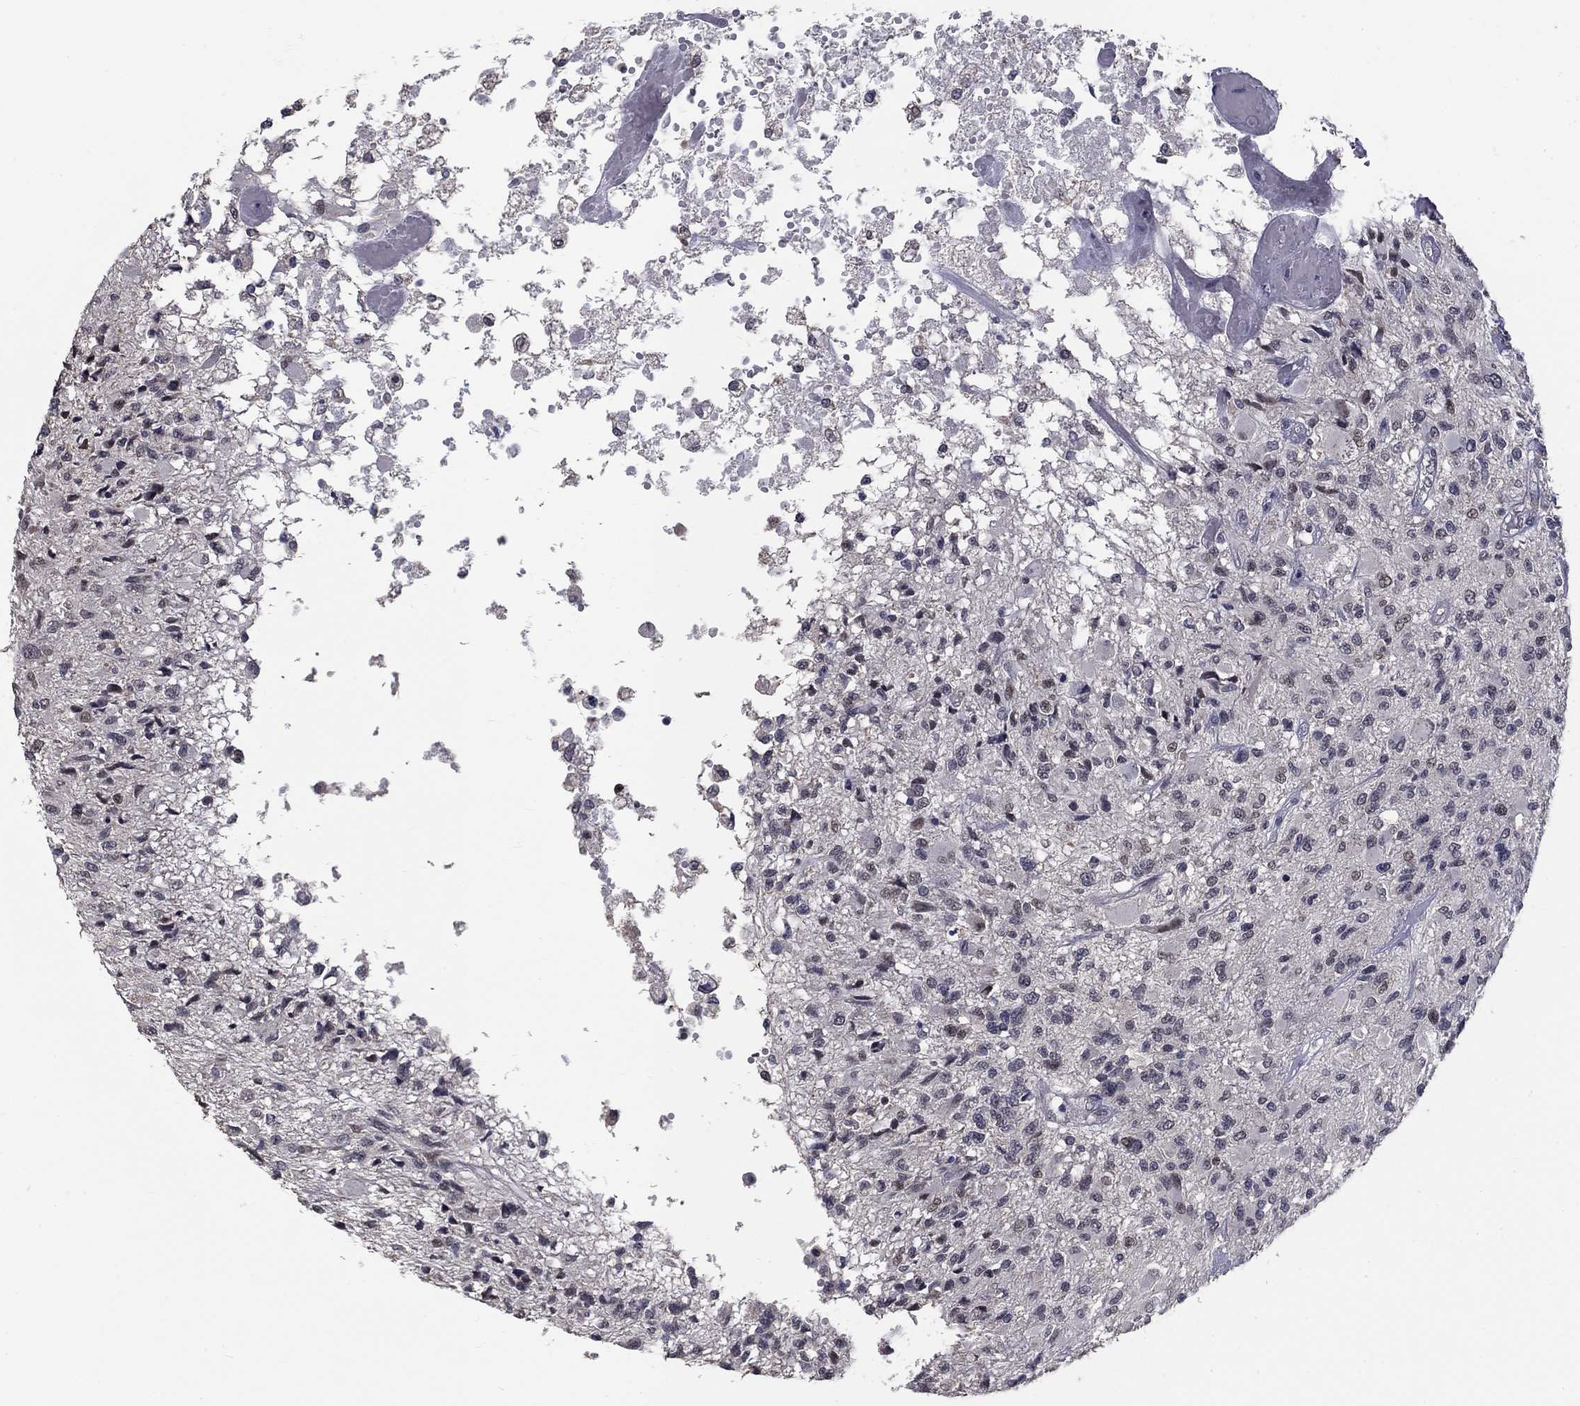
{"staining": {"intensity": "negative", "quantity": "none", "location": "none"}, "tissue": "glioma", "cell_type": "Tumor cells", "image_type": "cancer", "snomed": [{"axis": "morphology", "description": "Glioma, malignant, High grade"}, {"axis": "topography", "description": "Brain"}], "caption": "Glioma stained for a protein using IHC exhibits no positivity tumor cells.", "gene": "SPATA33", "patient": {"sex": "female", "age": 63}}